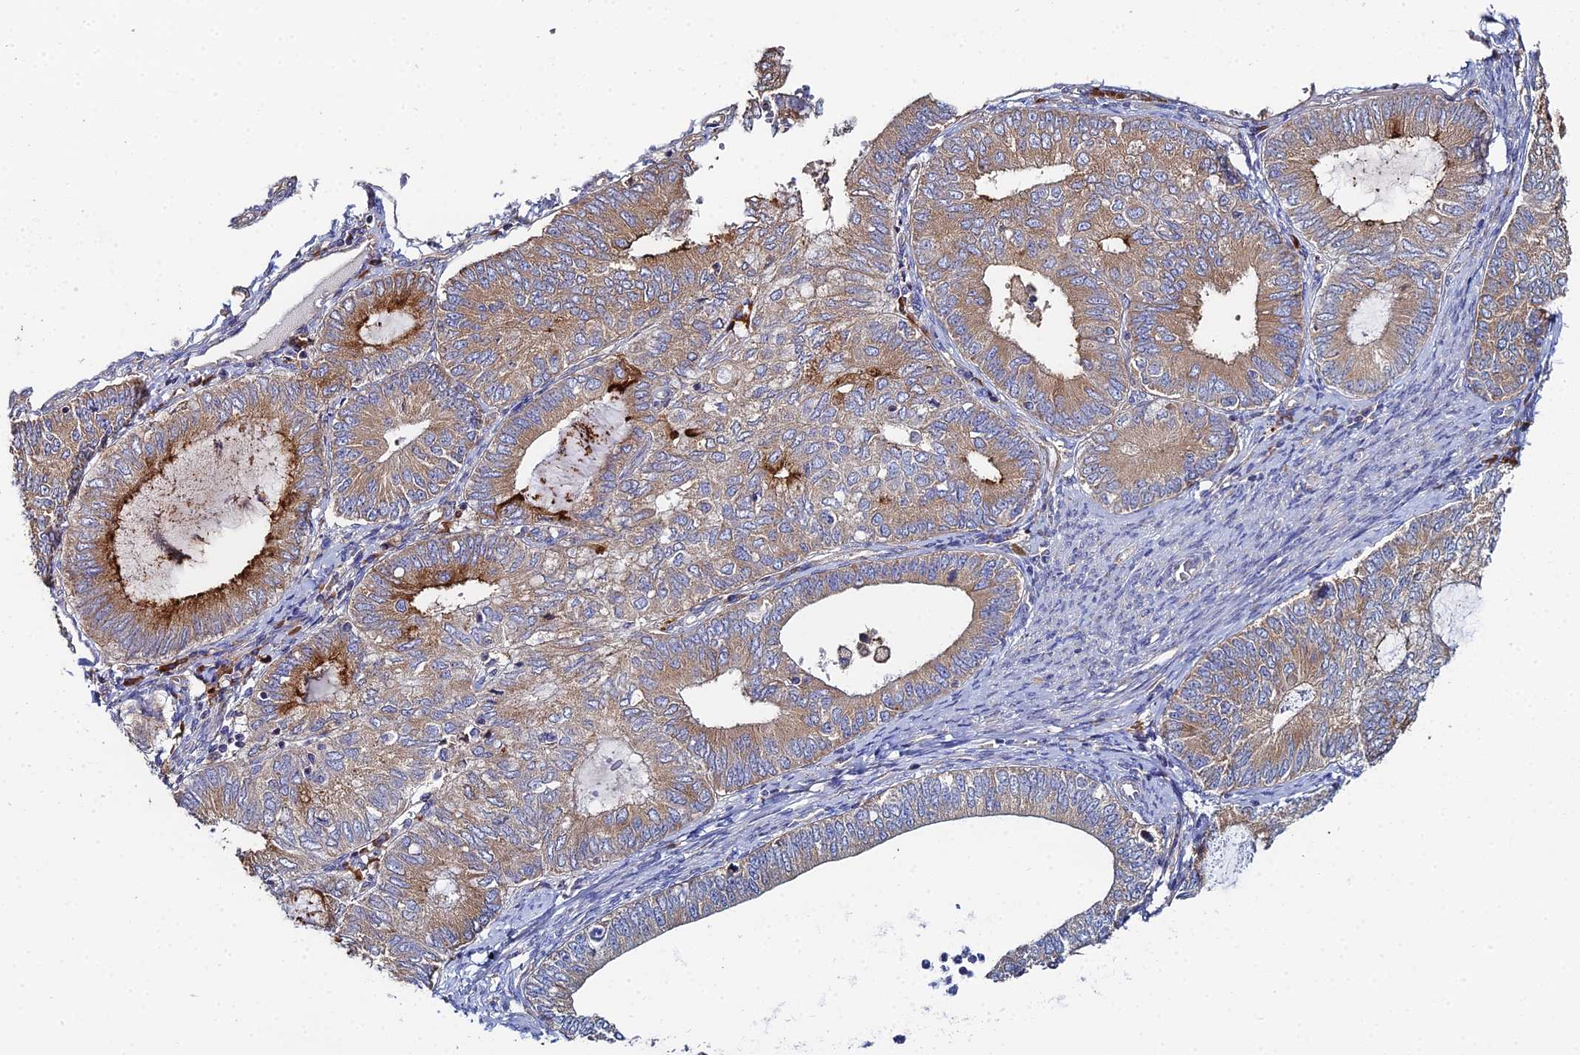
{"staining": {"intensity": "moderate", "quantity": ">75%", "location": "cytoplasmic/membranous"}, "tissue": "endometrial cancer", "cell_type": "Tumor cells", "image_type": "cancer", "snomed": [{"axis": "morphology", "description": "Adenocarcinoma, NOS"}, {"axis": "topography", "description": "Endometrium"}], "caption": "Protein staining exhibits moderate cytoplasmic/membranous expression in about >75% of tumor cells in adenocarcinoma (endometrial).", "gene": "CLCN3", "patient": {"sex": "female", "age": 68}}